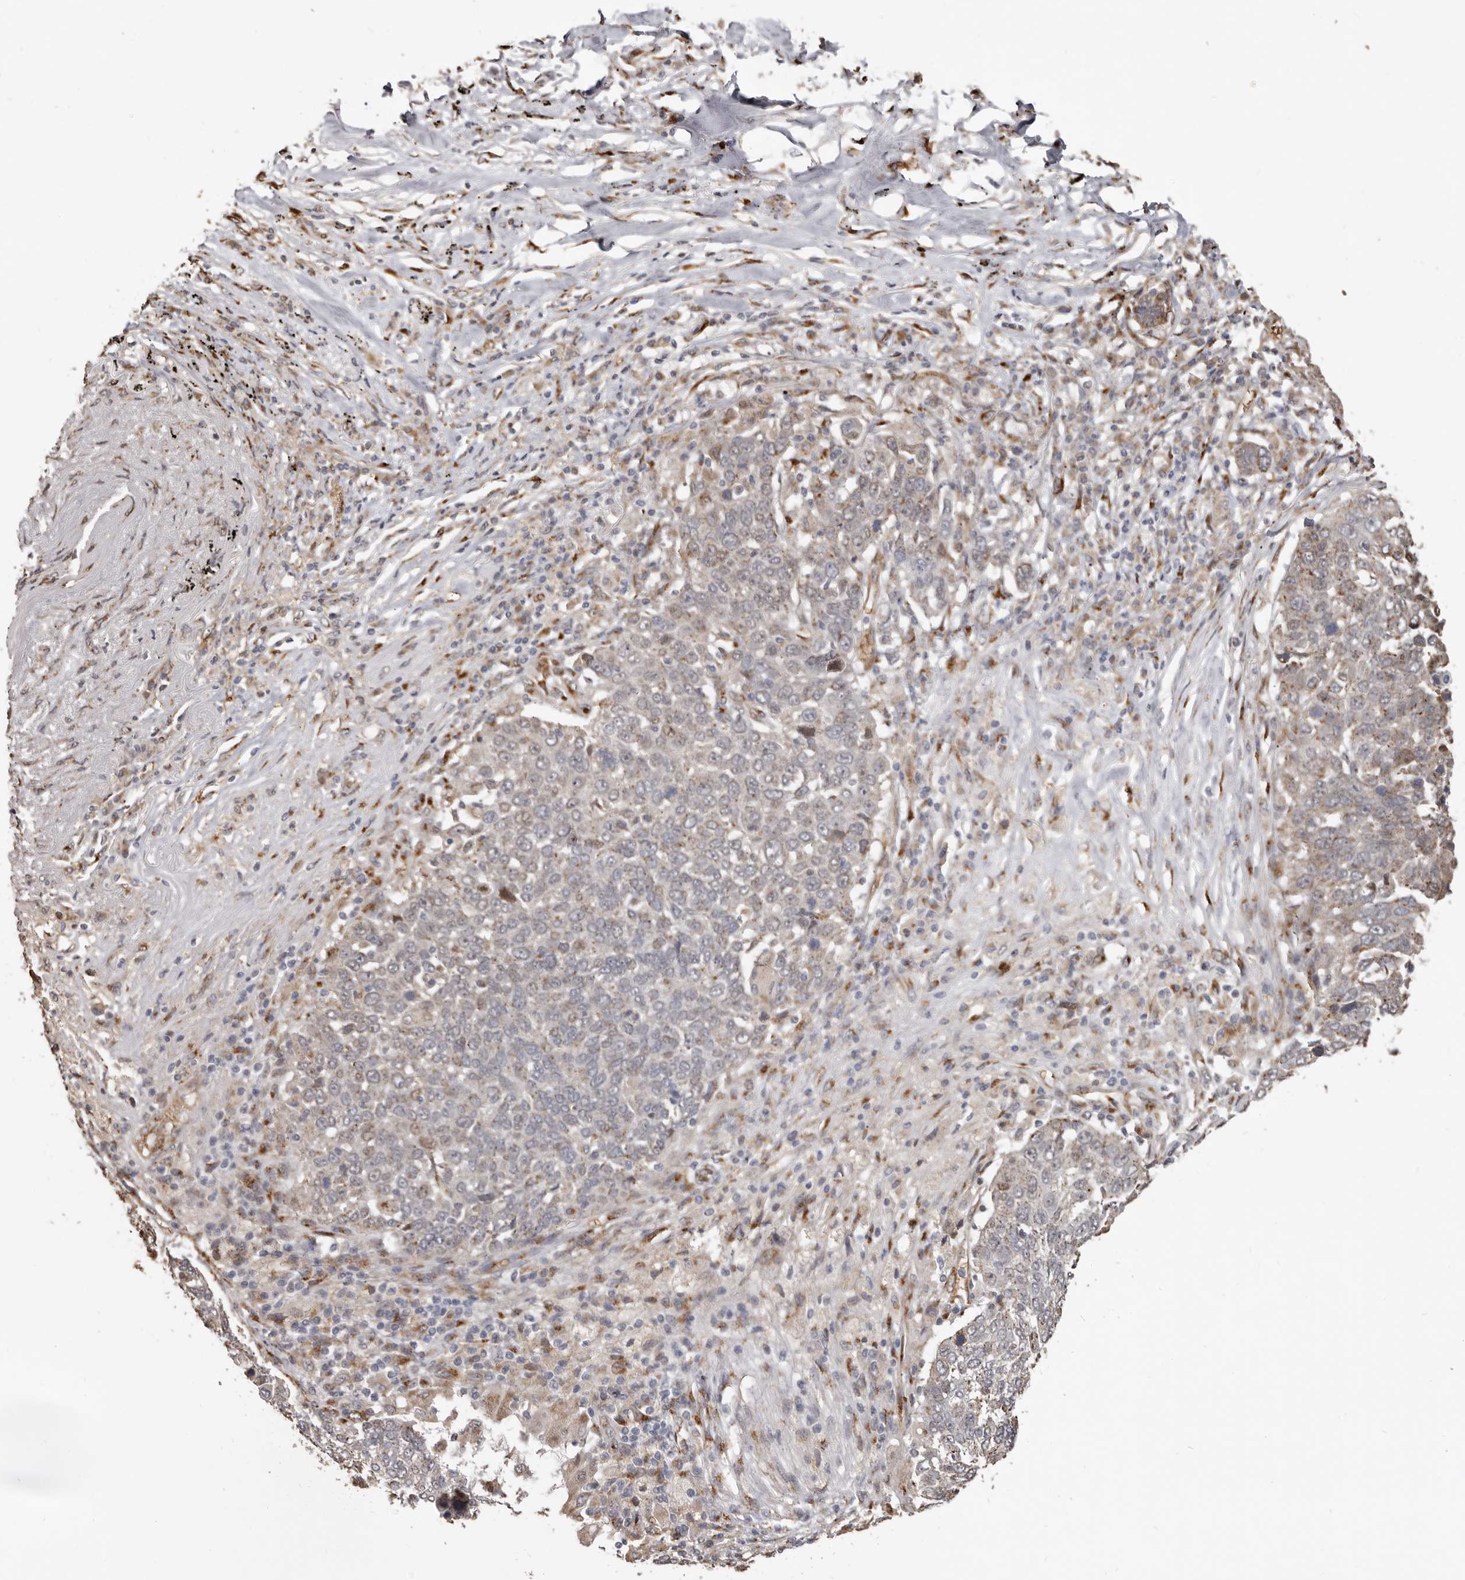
{"staining": {"intensity": "weak", "quantity": "<25%", "location": "cytoplasmic/membranous"}, "tissue": "lung cancer", "cell_type": "Tumor cells", "image_type": "cancer", "snomed": [{"axis": "morphology", "description": "Squamous cell carcinoma, NOS"}, {"axis": "topography", "description": "Lung"}], "caption": "Immunohistochemical staining of lung cancer (squamous cell carcinoma) exhibits no significant positivity in tumor cells.", "gene": "ENTREP1", "patient": {"sex": "male", "age": 66}}